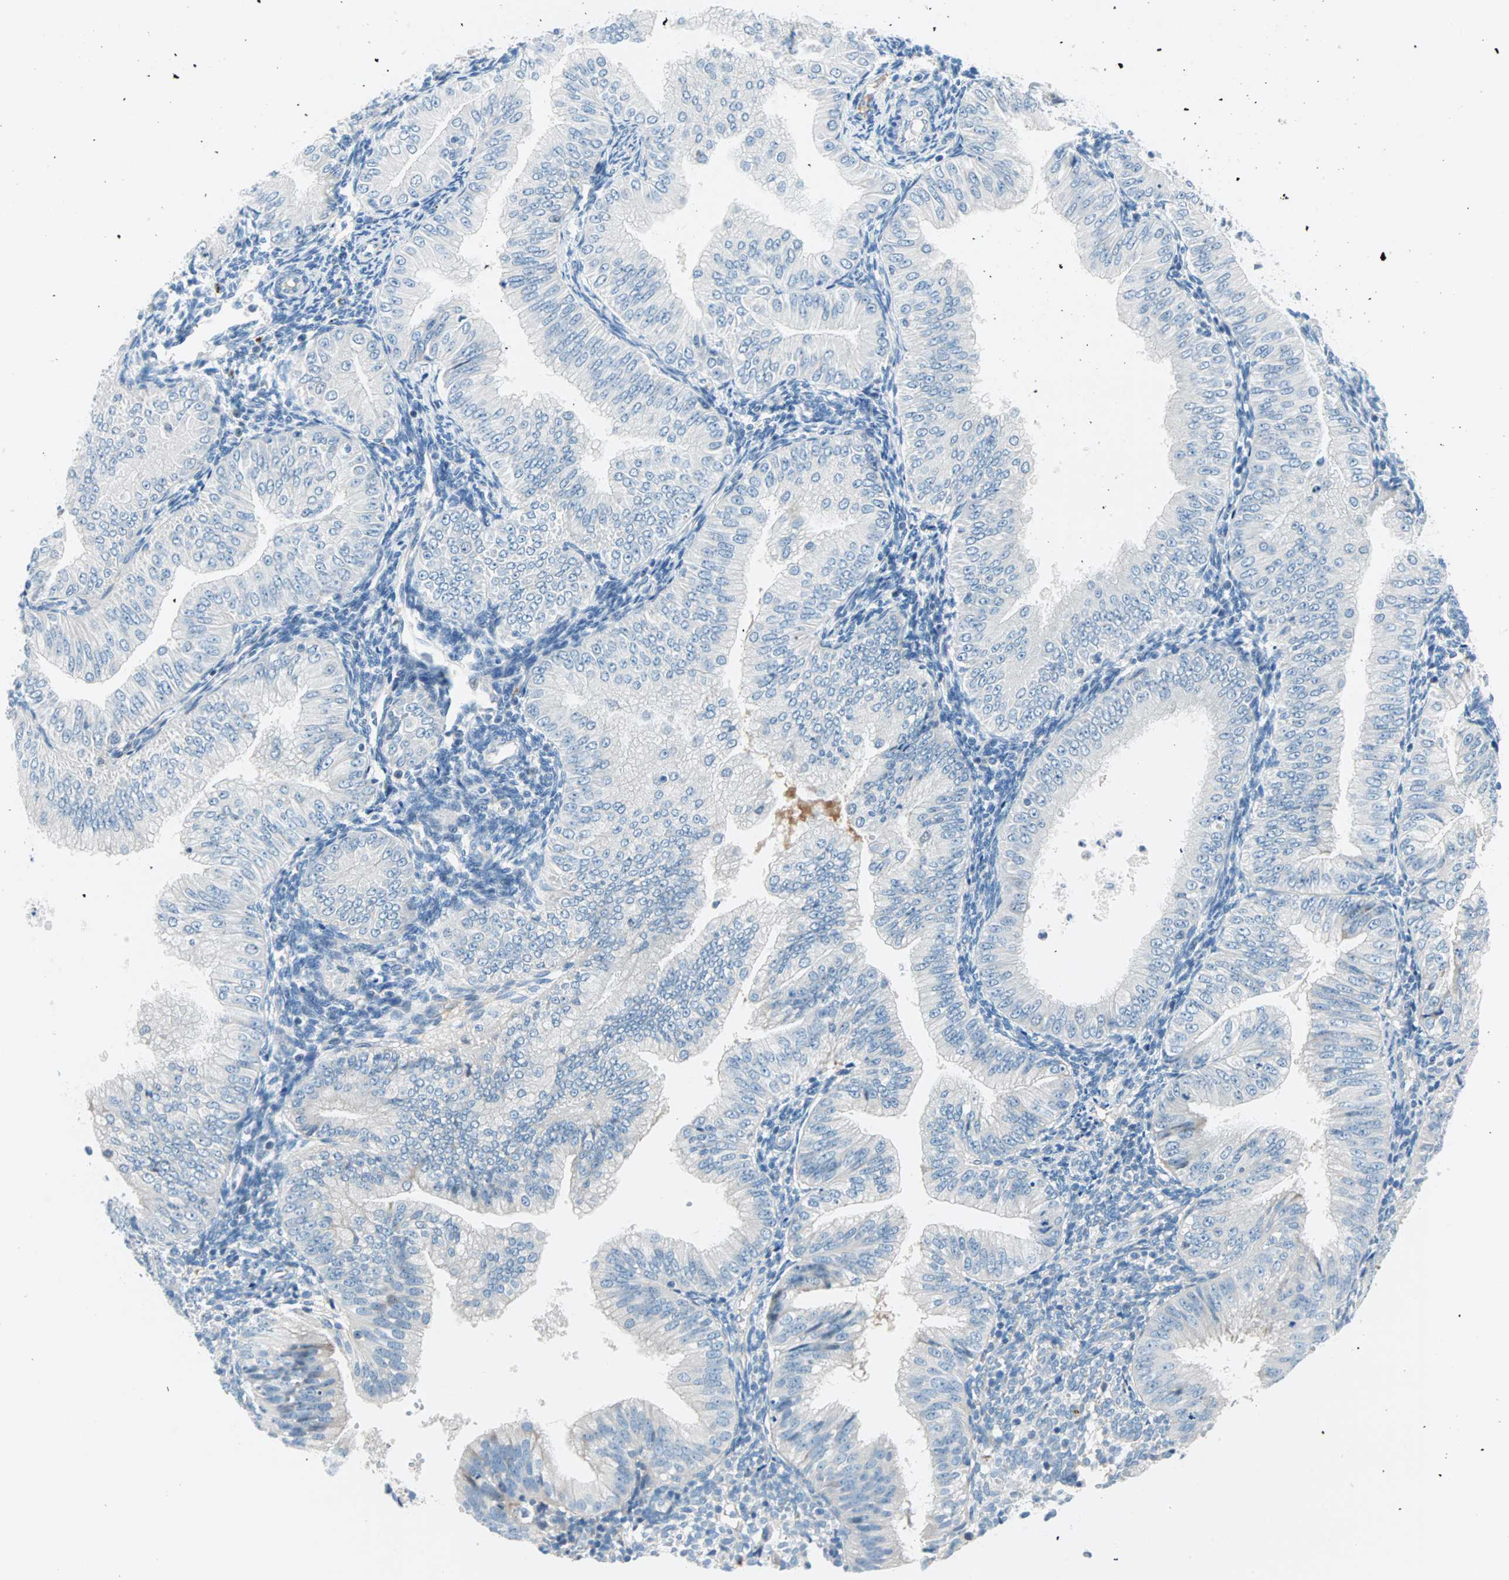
{"staining": {"intensity": "negative", "quantity": "none", "location": "none"}, "tissue": "endometrial cancer", "cell_type": "Tumor cells", "image_type": "cancer", "snomed": [{"axis": "morphology", "description": "Normal tissue, NOS"}, {"axis": "morphology", "description": "Adenocarcinoma, NOS"}, {"axis": "topography", "description": "Endometrium"}], "caption": "DAB immunohistochemical staining of human endometrial adenocarcinoma reveals no significant expression in tumor cells.", "gene": "TMEM163", "patient": {"sex": "female", "age": 53}}